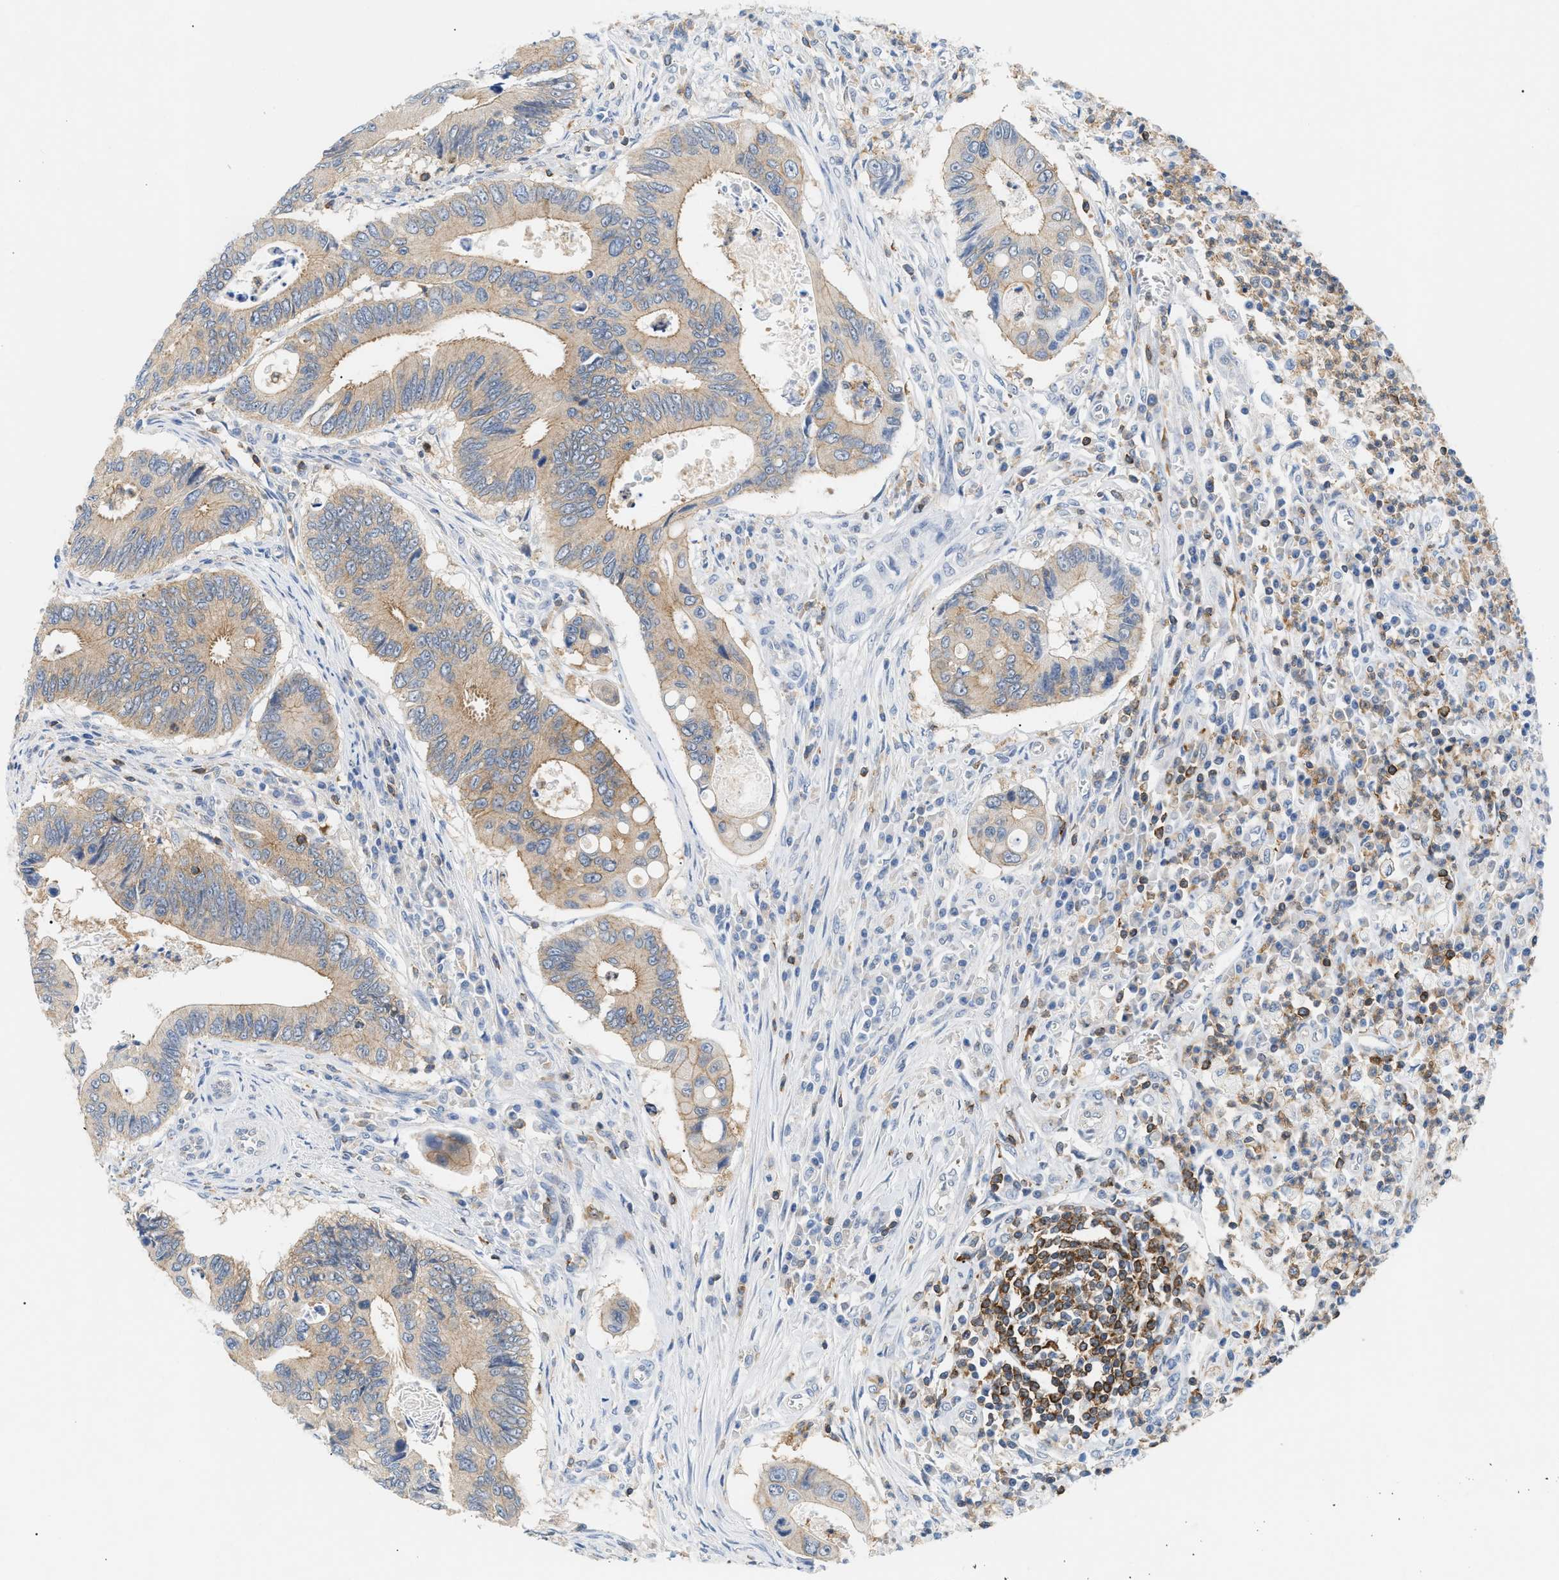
{"staining": {"intensity": "moderate", "quantity": ">75%", "location": "cytoplasmic/membranous"}, "tissue": "colorectal cancer", "cell_type": "Tumor cells", "image_type": "cancer", "snomed": [{"axis": "morphology", "description": "Inflammation, NOS"}, {"axis": "morphology", "description": "Adenocarcinoma, NOS"}, {"axis": "topography", "description": "Colon"}], "caption": "An immunohistochemistry micrograph of neoplastic tissue is shown. Protein staining in brown labels moderate cytoplasmic/membranous positivity in colorectal cancer (adenocarcinoma) within tumor cells.", "gene": "INPP5D", "patient": {"sex": "male", "age": 72}}